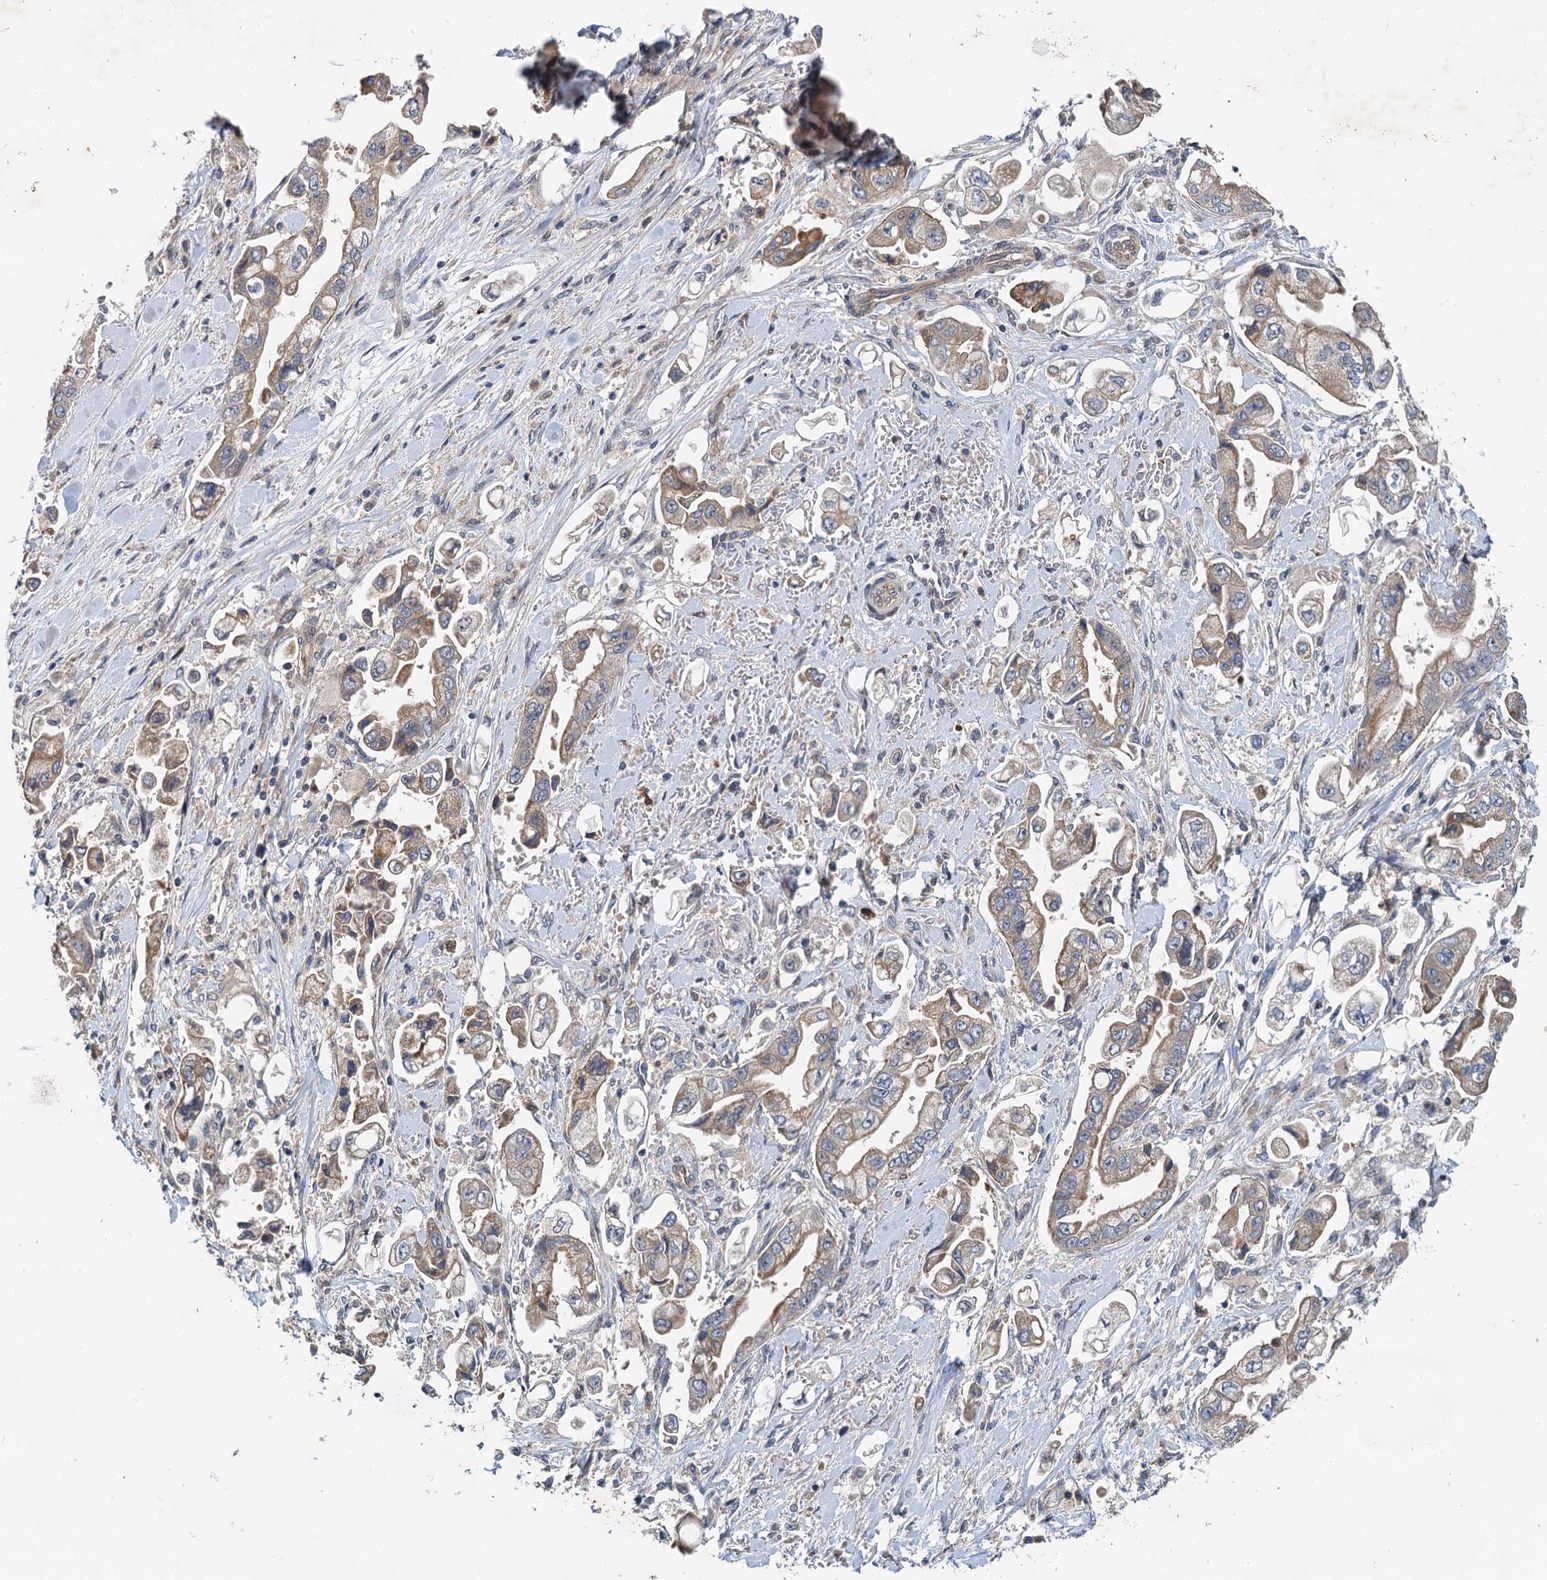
{"staining": {"intensity": "weak", "quantity": "25%-75%", "location": "cytoplasmic/membranous"}, "tissue": "stomach cancer", "cell_type": "Tumor cells", "image_type": "cancer", "snomed": [{"axis": "morphology", "description": "Adenocarcinoma, NOS"}, {"axis": "topography", "description": "Stomach"}], "caption": "DAB (3,3'-diaminobenzidine) immunohistochemical staining of human stomach adenocarcinoma demonstrates weak cytoplasmic/membranous protein expression in about 25%-75% of tumor cells. The staining is performed using DAB (3,3'-diaminobenzidine) brown chromogen to label protein expression. The nuclei are counter-stained blue using hematoxylin.", "gene": "NLRP10", "patient": {"sex": "male", "age": 62}}